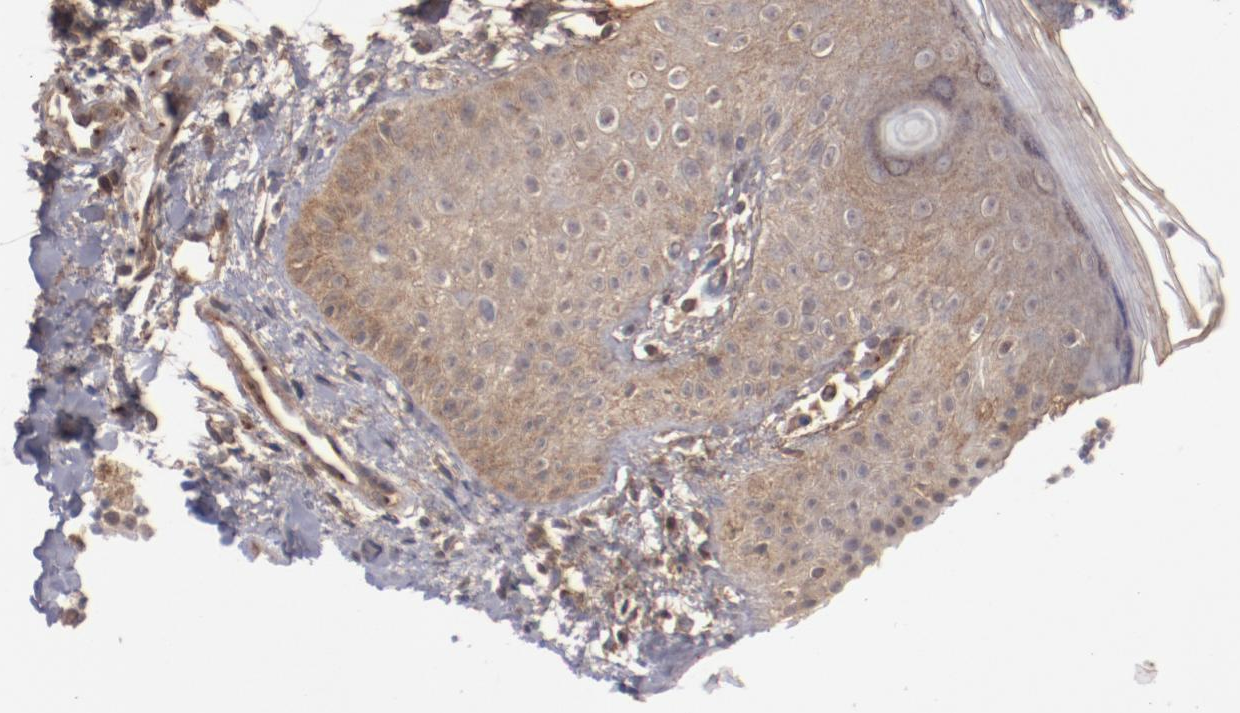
{"staining": {"intensity": "strong", "quantity": ">75%", "location": "cytoplasmic/membranous"}, "tissue": "skin", "cell_type": "Epidermal cells", "image_type": "normal", "snomed": [{"axis": "morphology", "description": "Normal tissue, NOS"}, {"axis": "morphology", "description": "Inflammation, NOS"}, {"axis": "topography", "description": "Soft tissue"}, {"axis": "topography", "description": "Anal"}], "caption": "Strong cytoplasmic/membranous protein staining is present in about >75% of epidermal cells in skin. (brown staining indicates protein expression, while blue staining denotes nuclei).", "gene": "DIPK2B", "patient": {"sex": "female", "age": 15}}